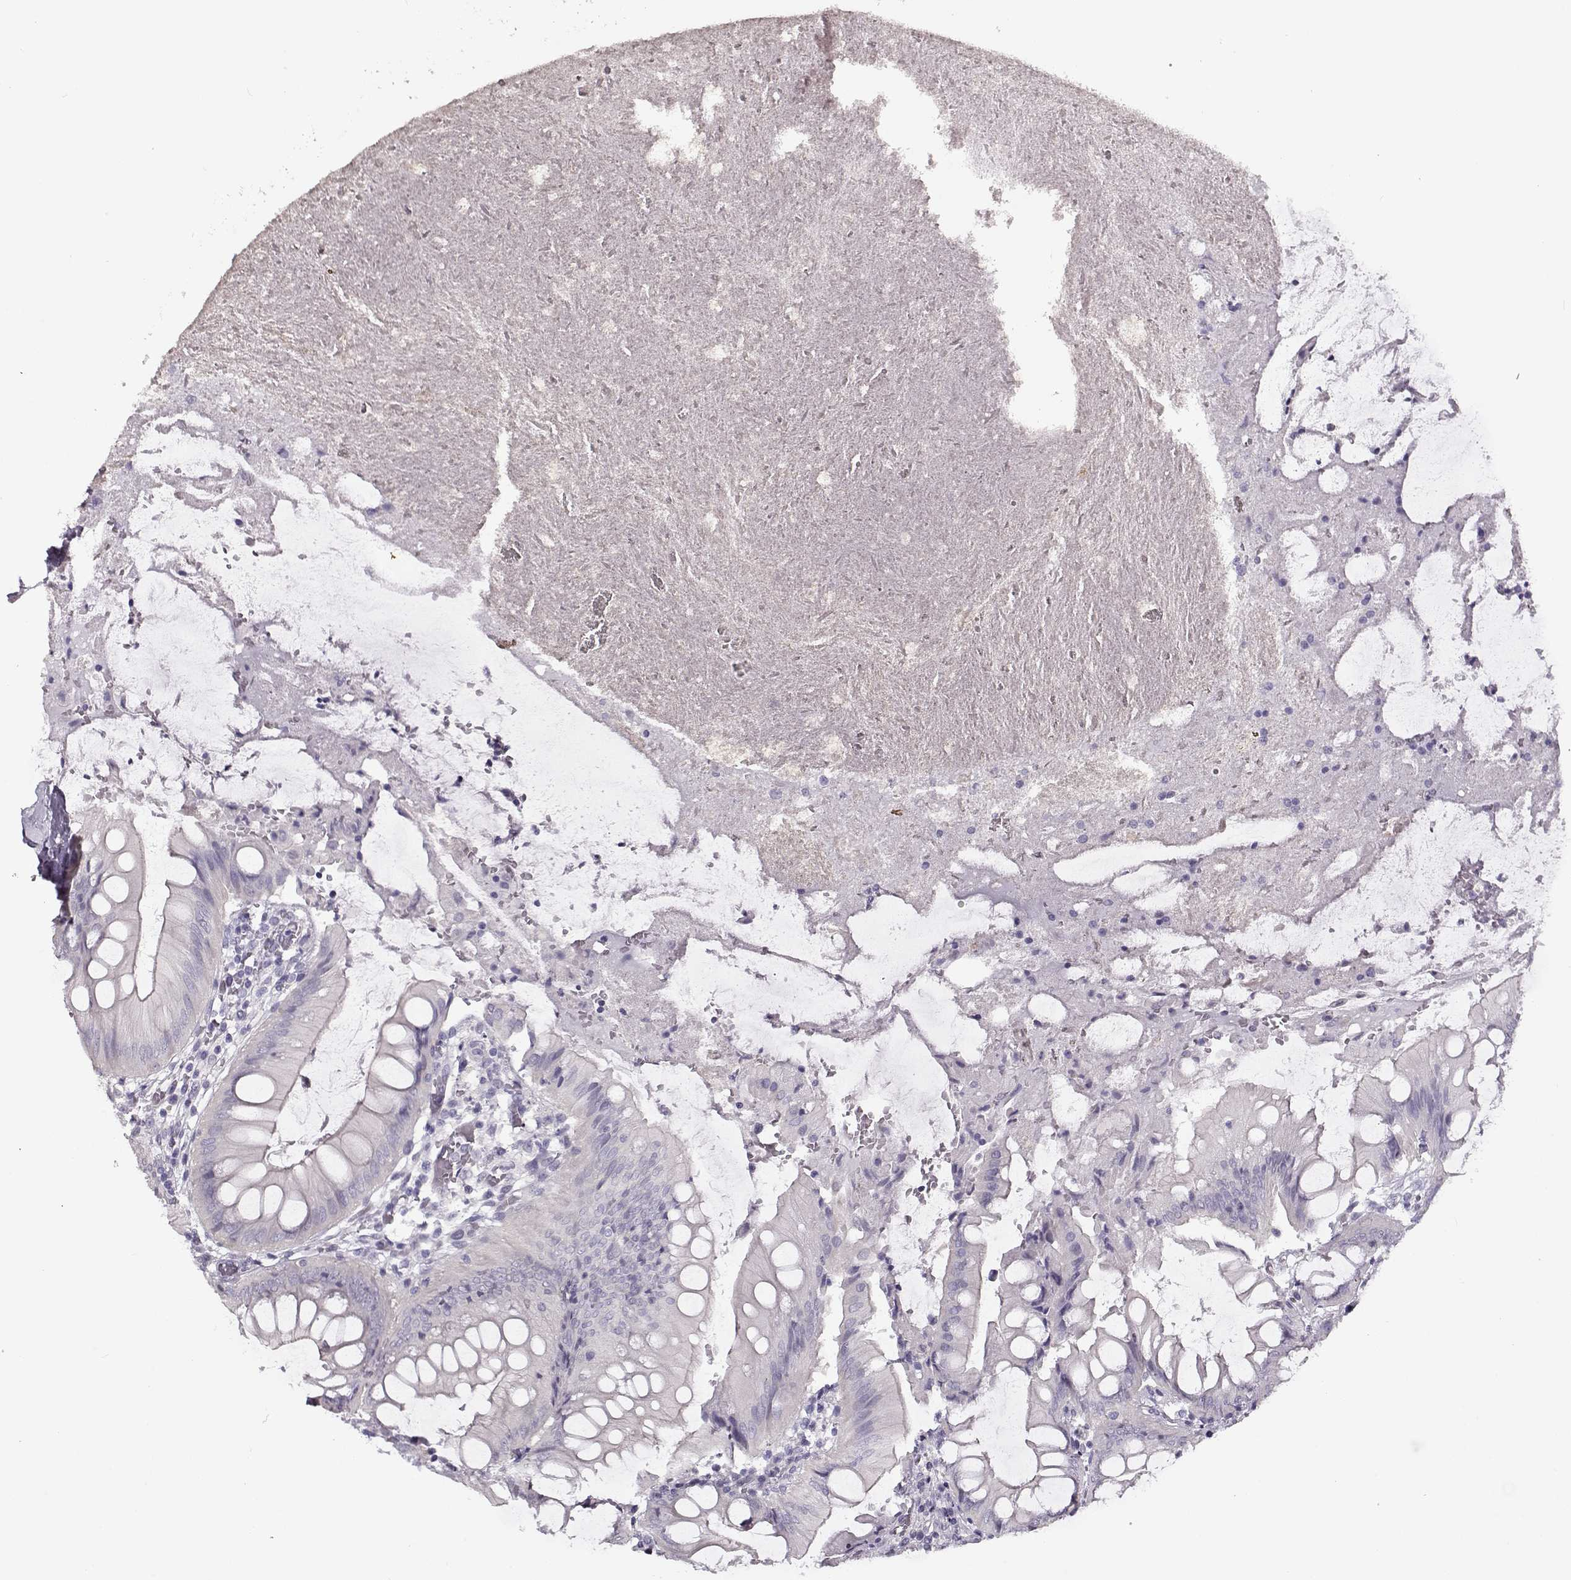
{"staining": {"intensity": "negative", "quantity": "none", "location": "none"}, "tissue": "appendix", "cell_type": "Glandular cells", "image_type": "normal", "snomed": [{"axis": "morphology", "description": "Normal tissue, NOS"}, {"axis": "morphology", "description": "Inflammation, NOS"}, {"axis": "topography", "description": "Appendix"}], "caption": "DAB (3,3'-diaminobenzidine) immunohistochemical staining of benign human appendix shows no significant positivity in glandular cells.", "gene": "TEX55", "patient": {"sex": "male", "age": 16}}